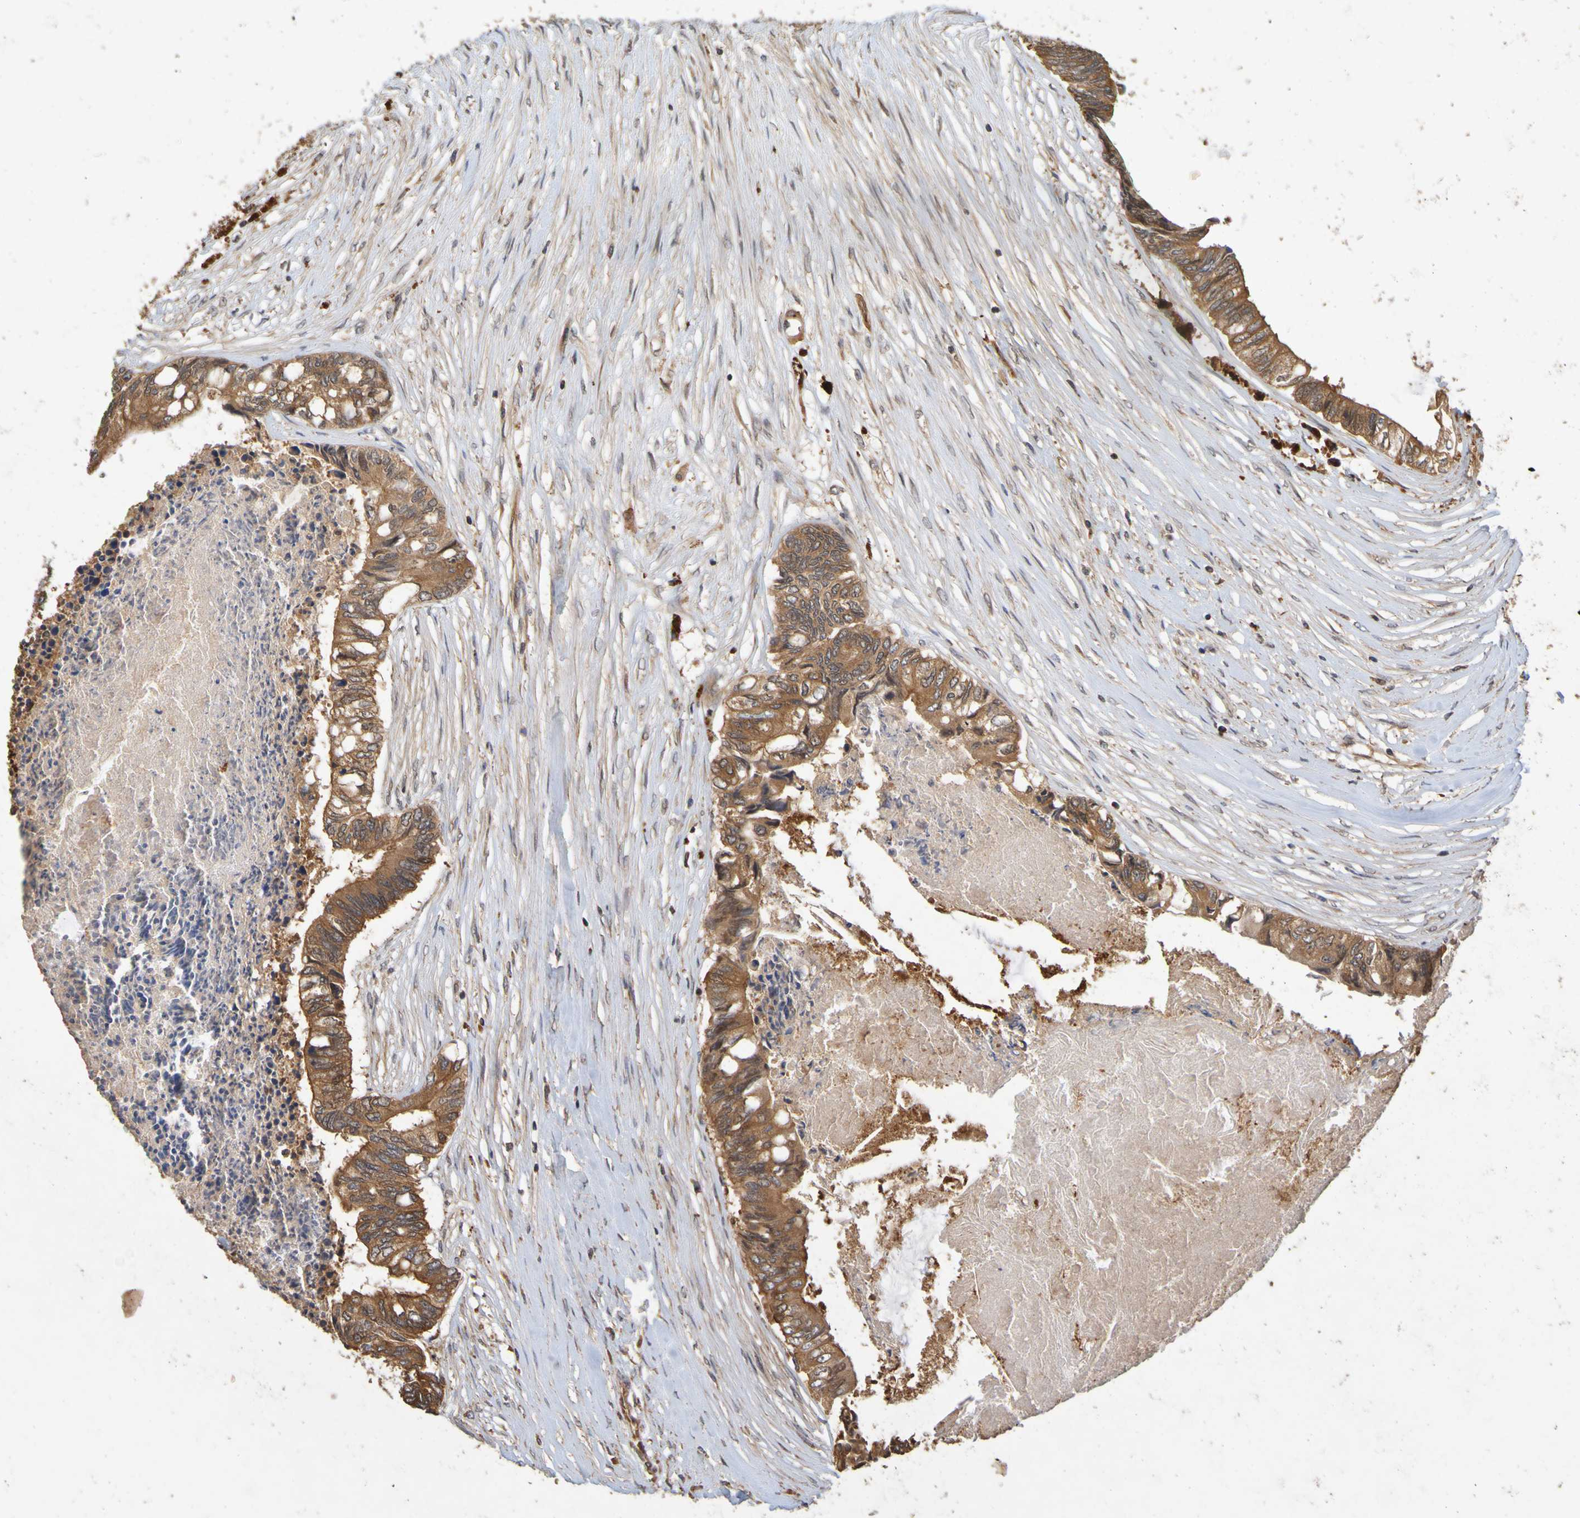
{"staining": {"intensity": "strong", "quantity": ">75%", "location": "cytoplasmic/membranous"}, "tissue": "colorectal cancer", "cell_type": "Tumor cells", "image_type": "cancer", "snomed": [{"axis": "morphology", "description": "Adenocarcinoma, NOS"}, {"axis": "topography", "description": "Rectum"}], "caption": "An immunohistochemistry histopathology image of tumor tissue is shown. Protein staining in brown highlights strong cytoplasmic/membranous positivity in colorectal adenocarcinoma within tumor cells. (Stains: DAB in brown, nuclei in blue, Microscopy: brightfield microscopy at high magnification).", "gene": "OCRL", "patient": {"sex": "male", "age": 63}}